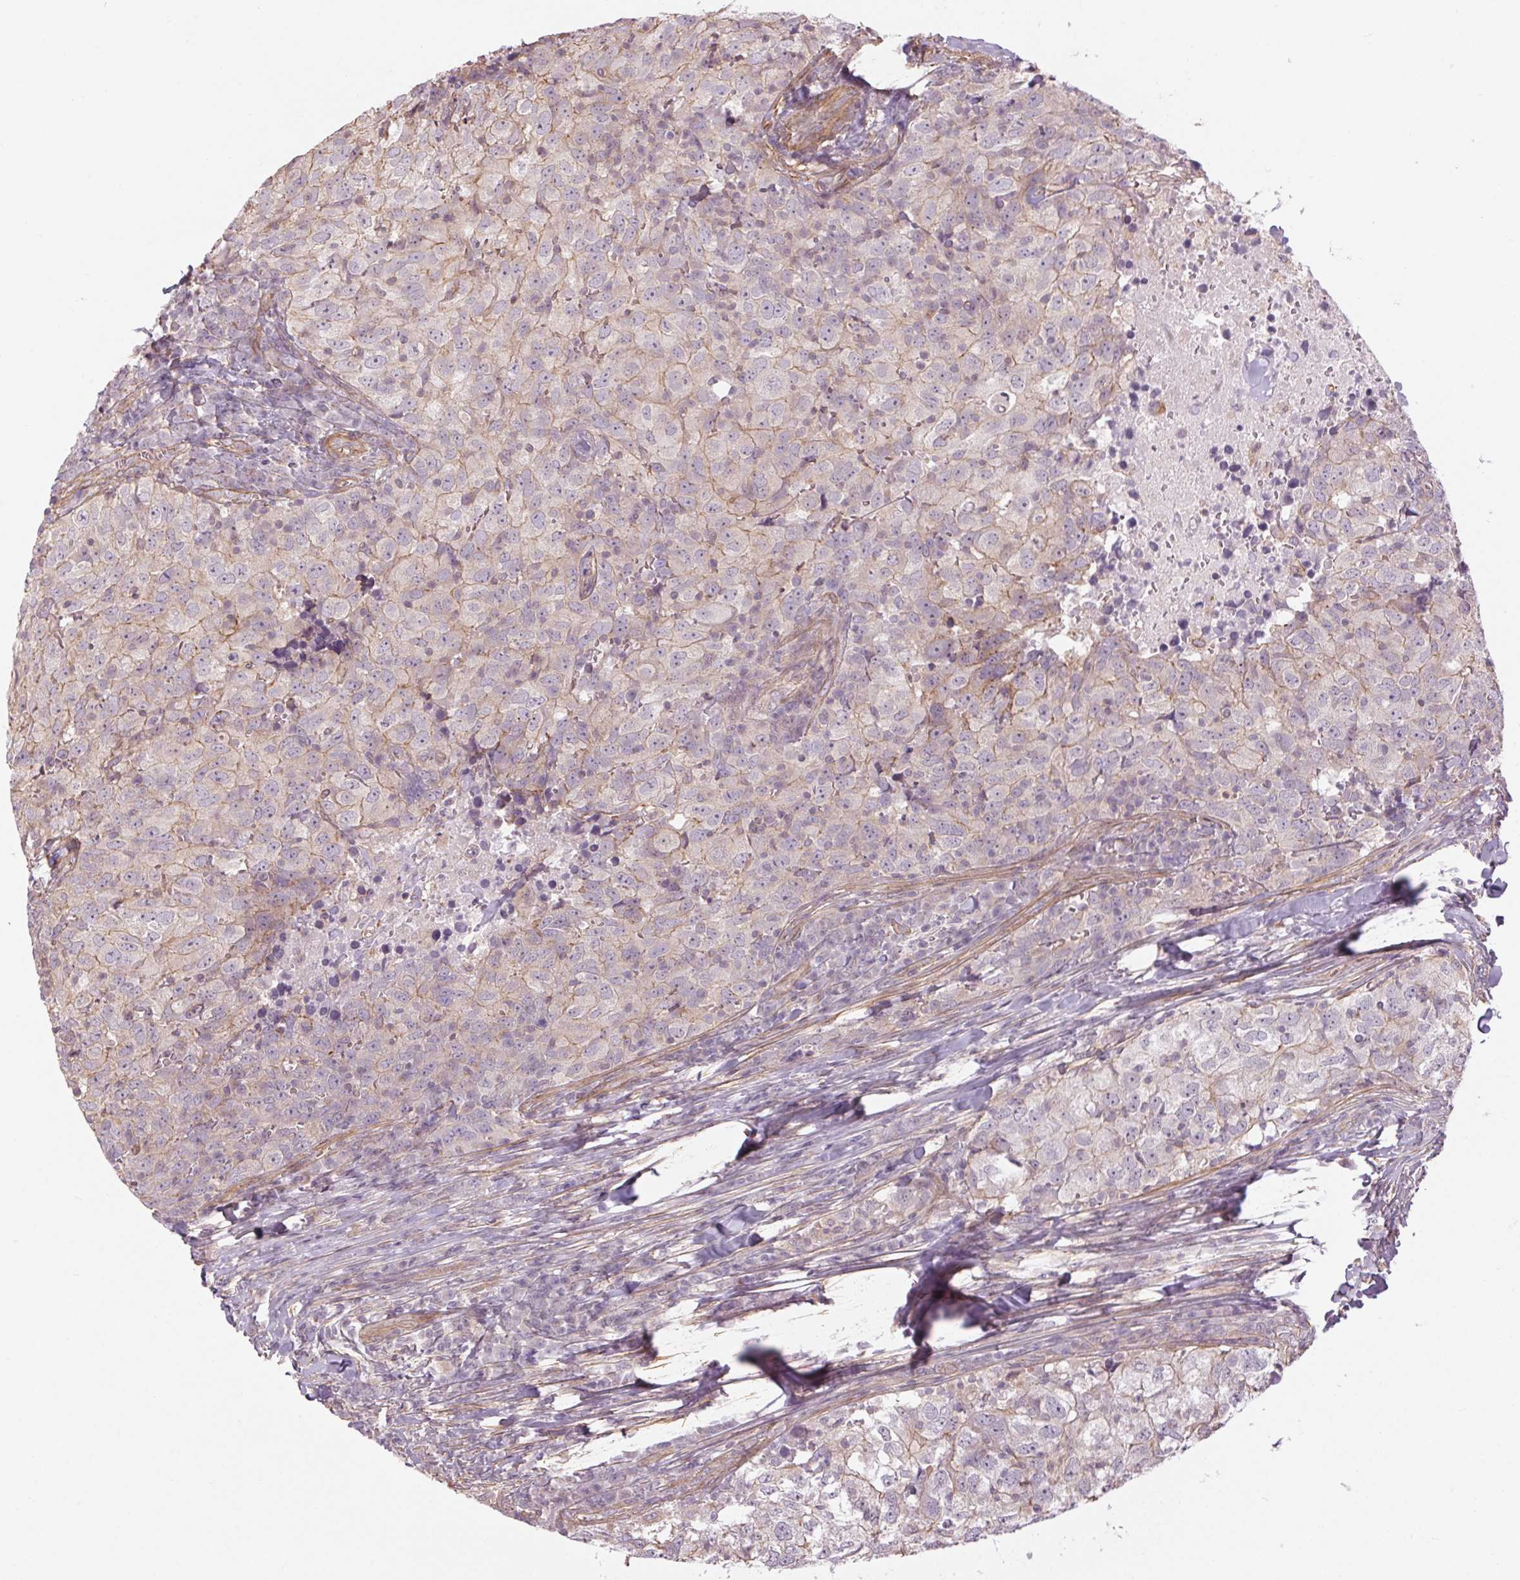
{"staining": {"intensity": "weak", "quantity": "<25%", "location": "cytoplasmic/membranous"}, "tissue": "breast cancer", "cell_type": "Tumor cells", "image_type": "cancer", "snomed": [{"axis": "morphology", "description": "Duct carcinoma"}, {"axis": "topography", "description": "Breast"}], "caption": "Protein analysis of invasive ductal carcinoma (breast) exhibits no significant positivity in tumor cells.", "gene": "CCSER1", "patient": {"sex": "female", "age": 30}}